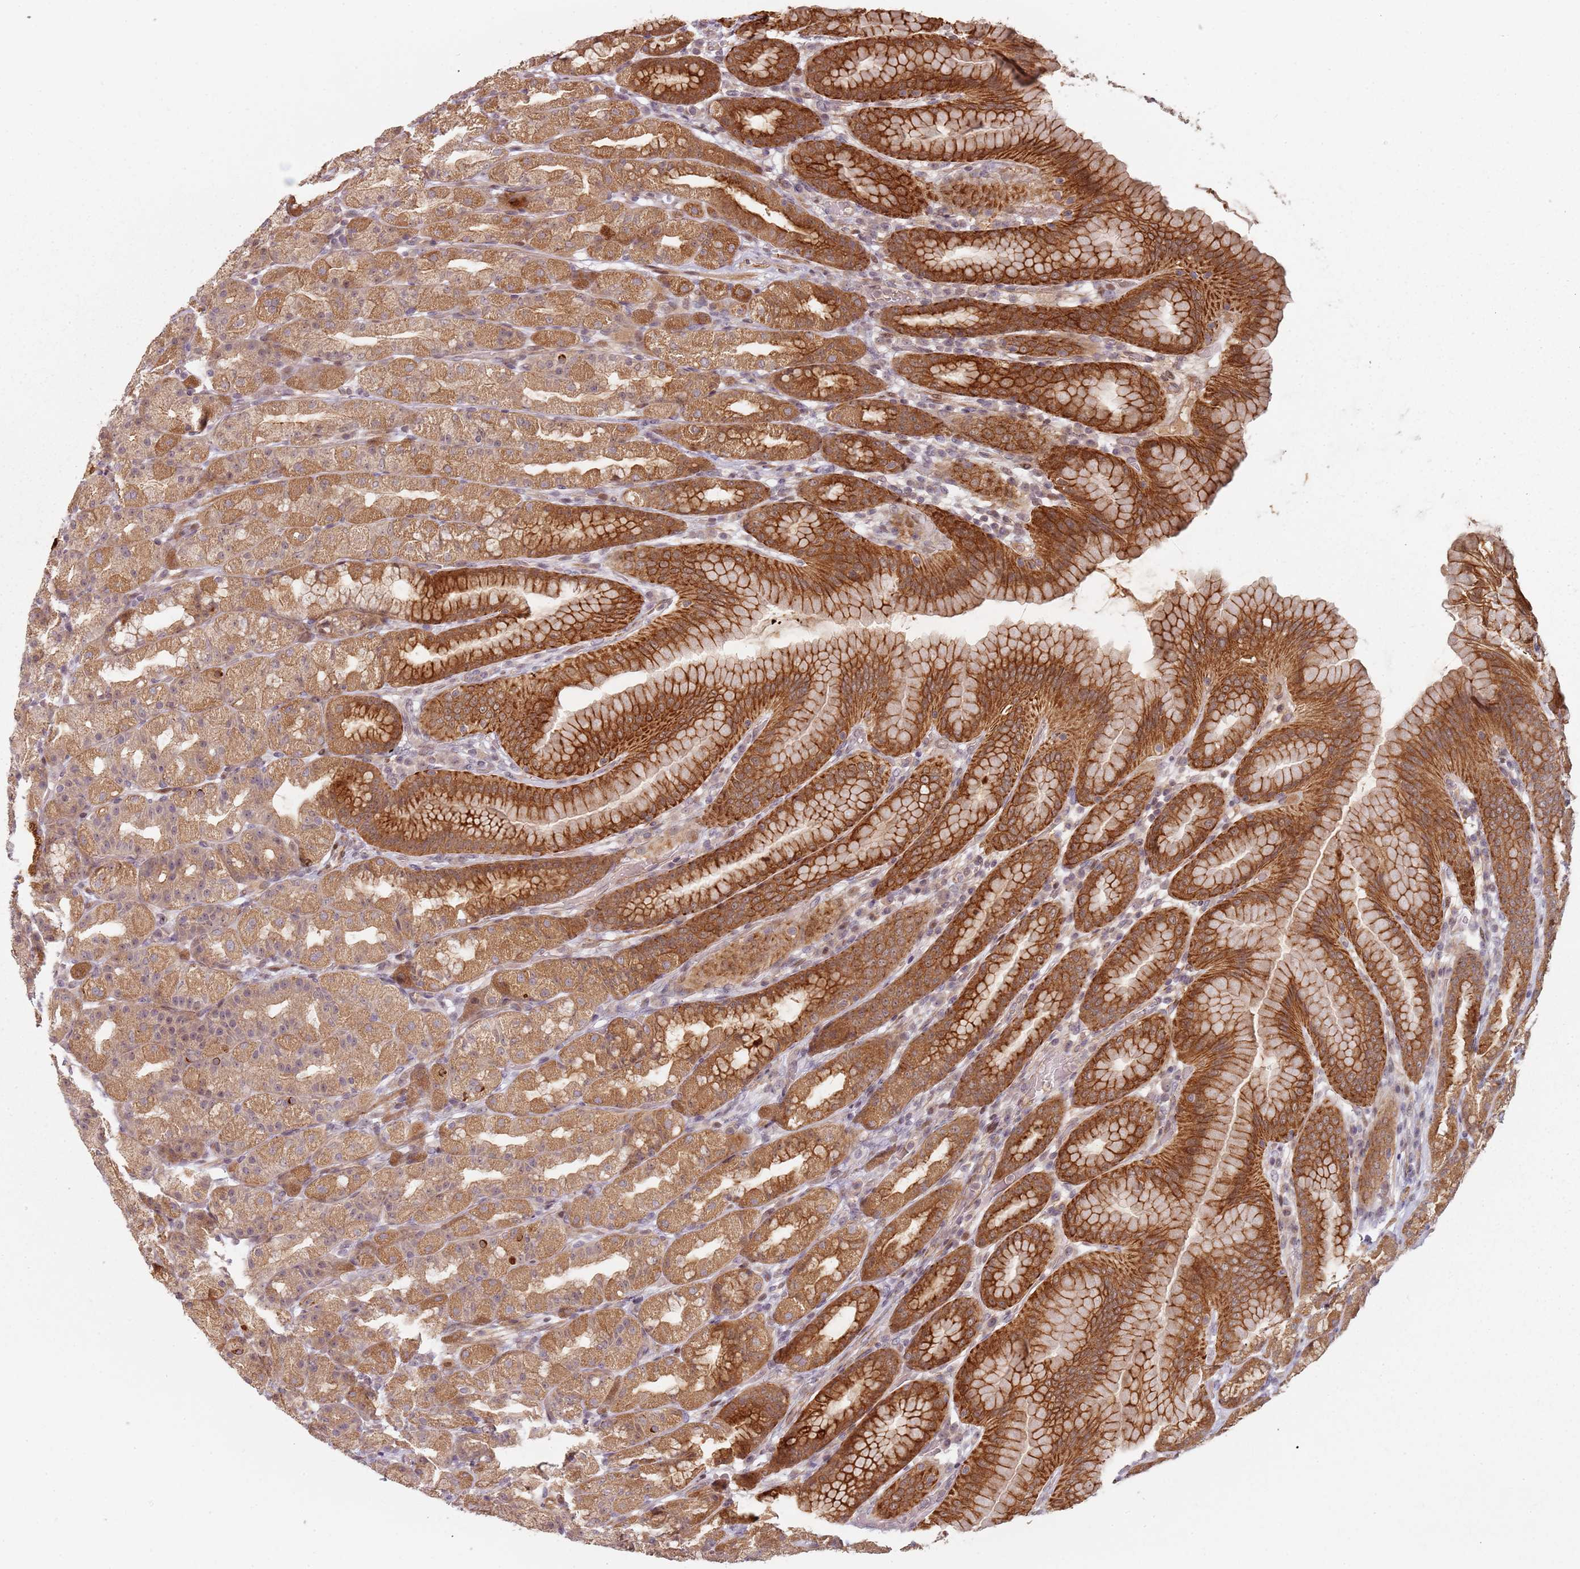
{"staining": {"intensity": "strong", "quantity": ">75%", "location": "cytoplasmic/membranous"}, "tissue": "stomach", "cell_type": "Glandular cells", "image_type": "normal", "snomed": [{"axis": "morphology", "description": "Normal tissue, NOS"}, {"axis": "topography", "description": "Stomach, upper"}], "caption": "High-power microscopy captured an IHC histopathology image of benign stomach, revealing strong cytoplasmic/membranous expression in about >75% of glandular cells.", "gene": "RPS6KA2", "patient": {"sex": "male", "age": 68}}